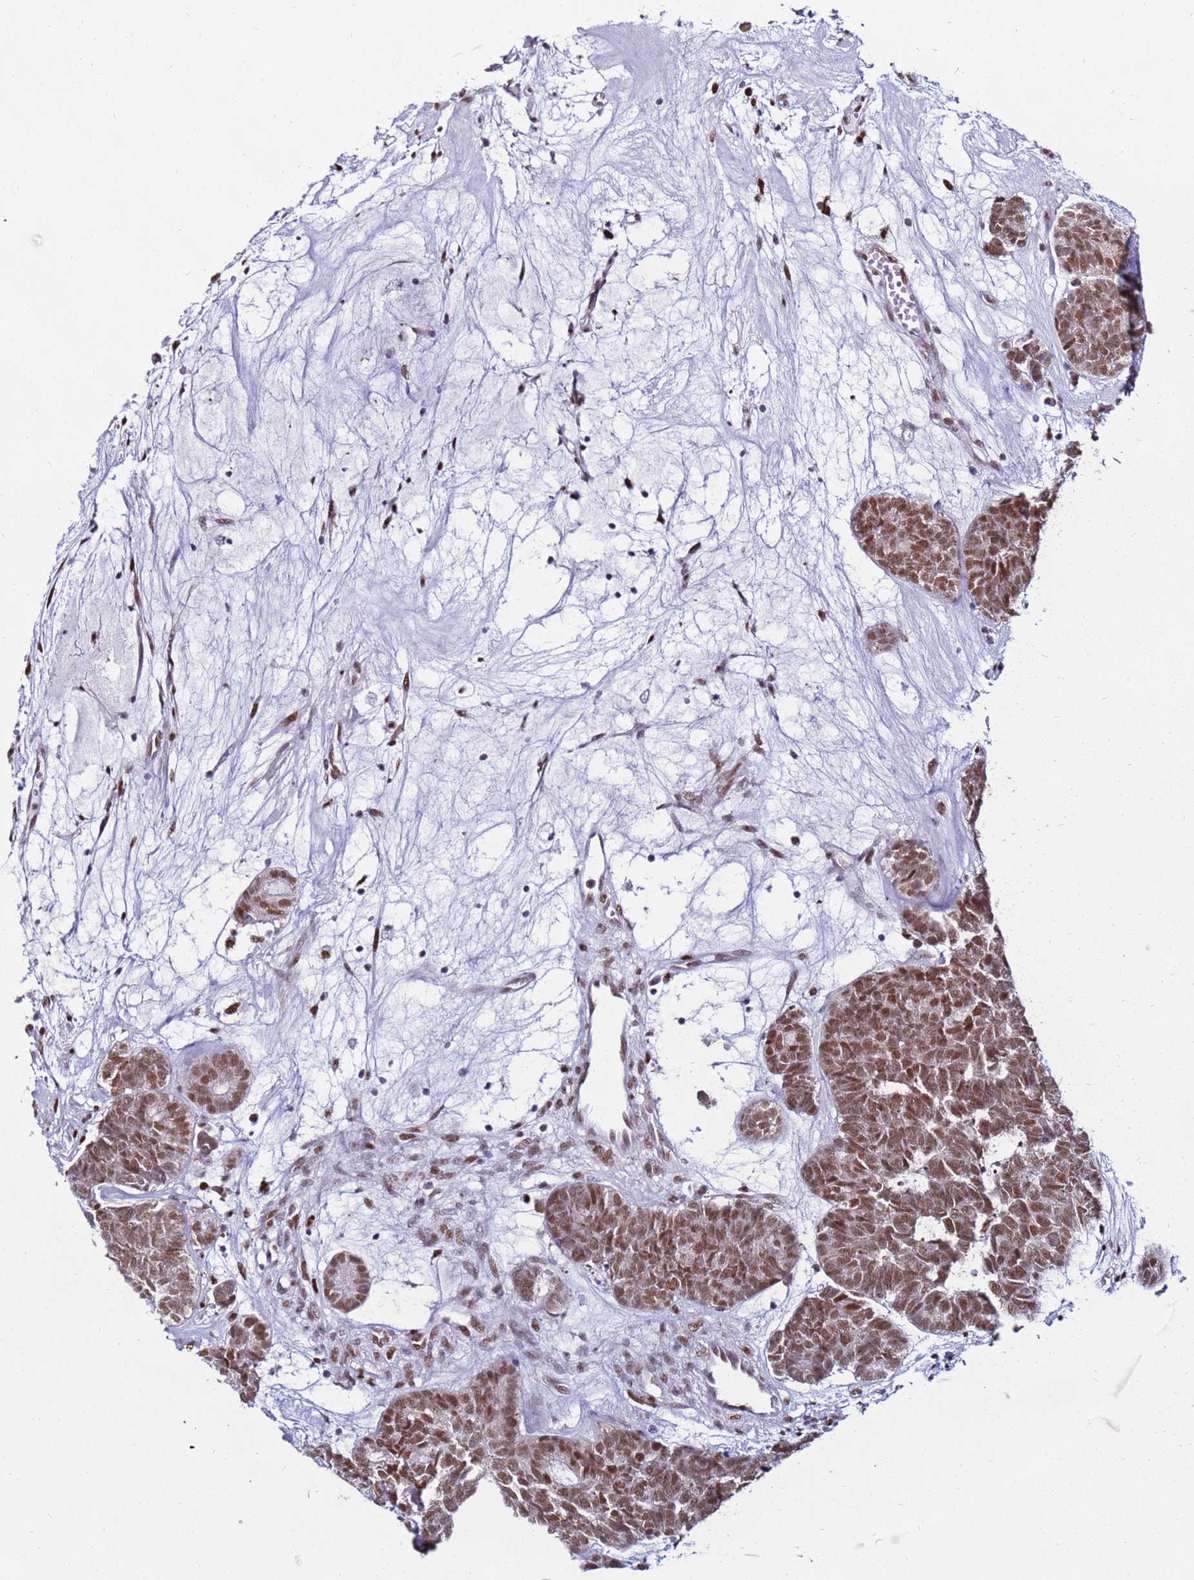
{"staining": {"intensity": "moderate", "quantity": ">75%", "location": "nuclear"}, "tissue": "head and neck cancer", "cell_type": "Tumor cells", "image_type": "cancer", "snomed": [{"axis": "morphology", "description": "Adenocarcinoma, NOS"}, {"axis": "topography", "description": "Head-Neck"}], "caption": "Head and neck cancer (adenocarcinoma) tissue displays moderate nuclear staining in approximately >75% of tumor cells, visualized by immunohistochemistry.", "gene": "KPNA4", "patient": {"sex": "female", "age": 81}}